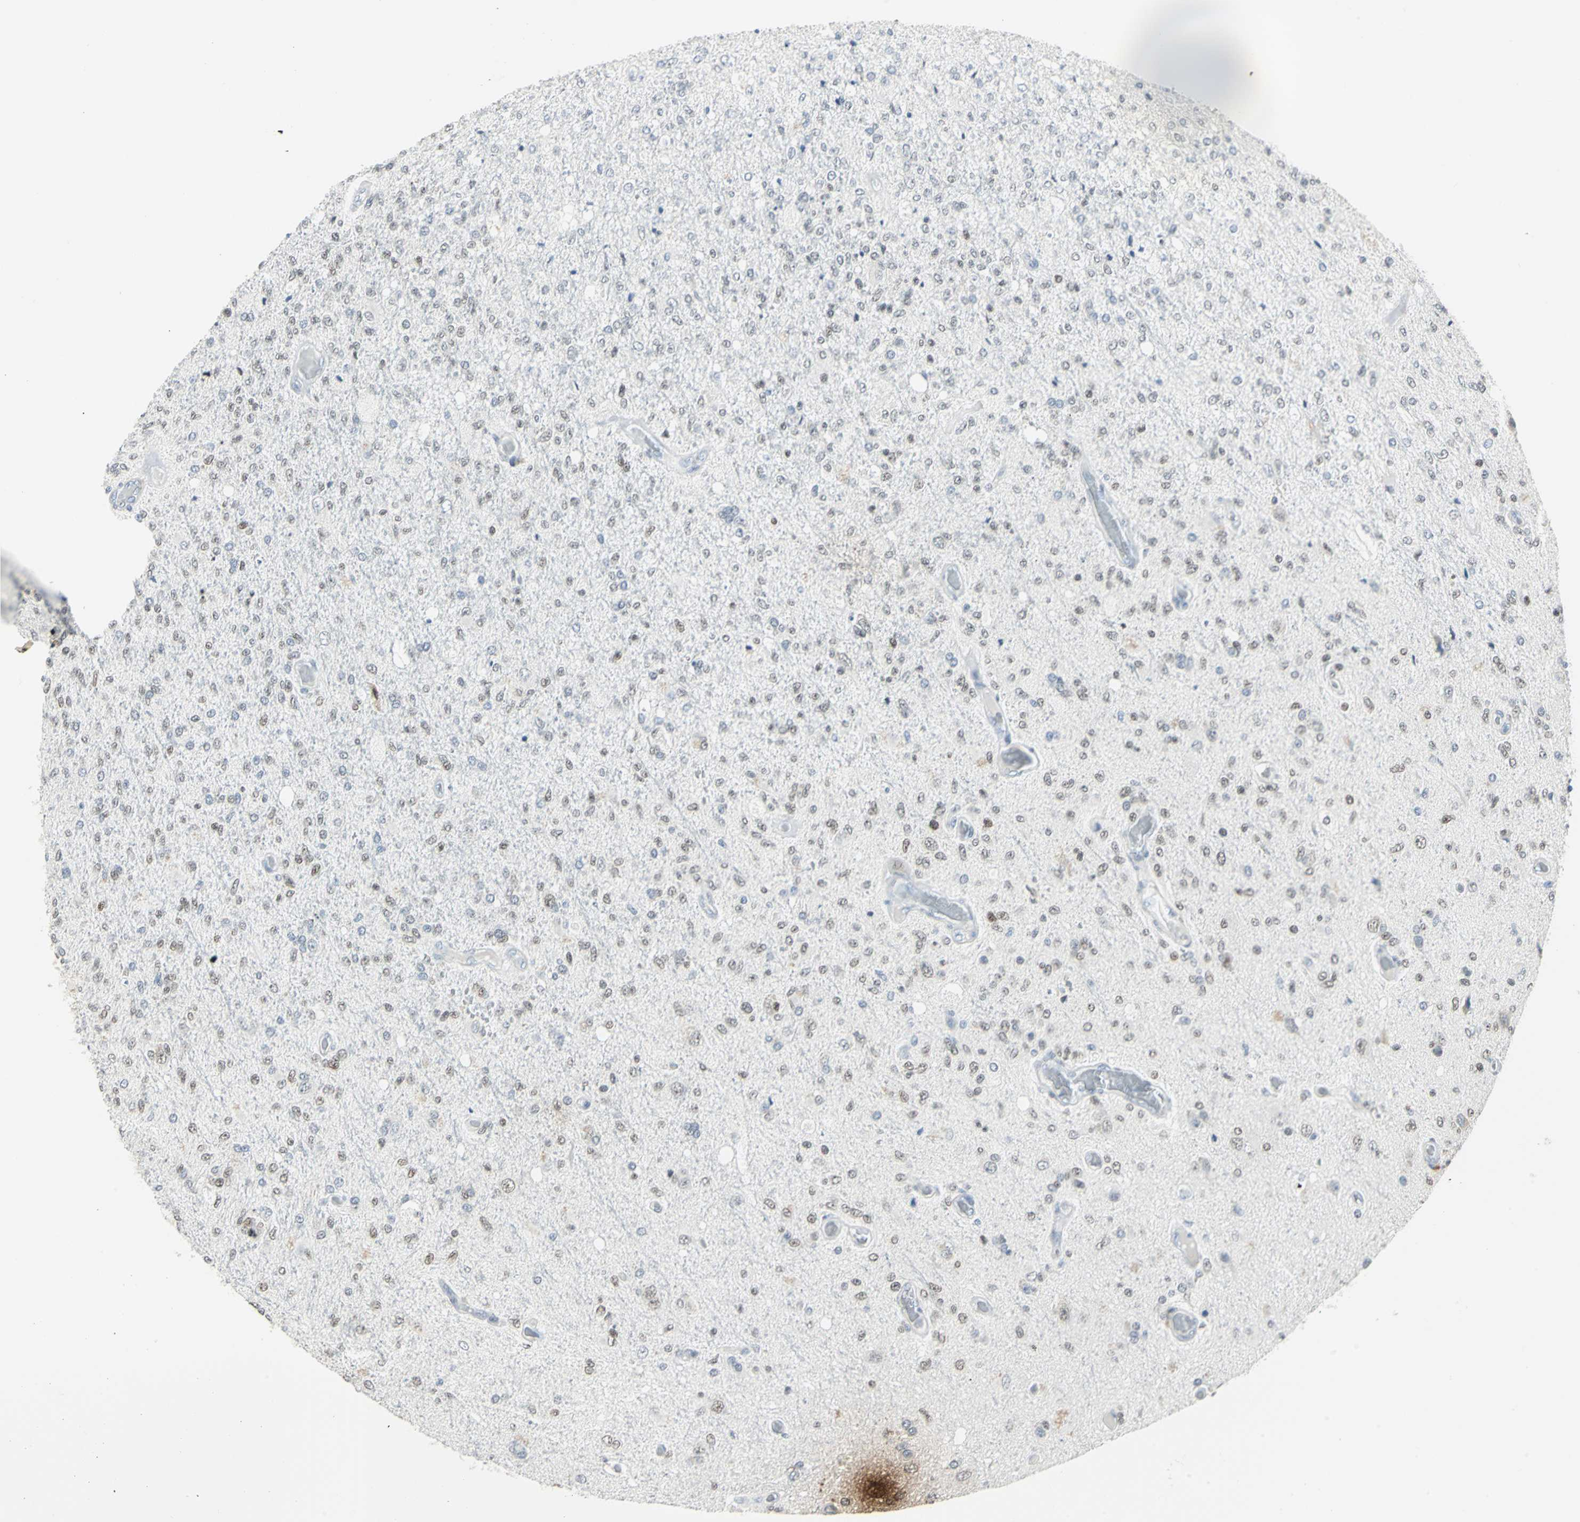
{"staining": {"intensity": "weak", "quantity": "25%-75%", "location": "nuclear"}, "tissue": "glioma", "cell_type": "Tumor cells", "image_type": "cancer", "snomed": [{"axis": "morphology", "description": "Normal tissue, NOS"}, {"axis": "morphology", "description": "Glioma, malignant, High grade"}, {"axis": "topography", "description": "Cerebral cortex"}], "caption": "Immunohistochemical staining of human malignant glioma (high-grade) demonstrates low levels of weak nuclear protein staining in about 25%-75% of tumor cells.", "gene": "MEIS2", "patient": {"sex": "male", "age": 77}}